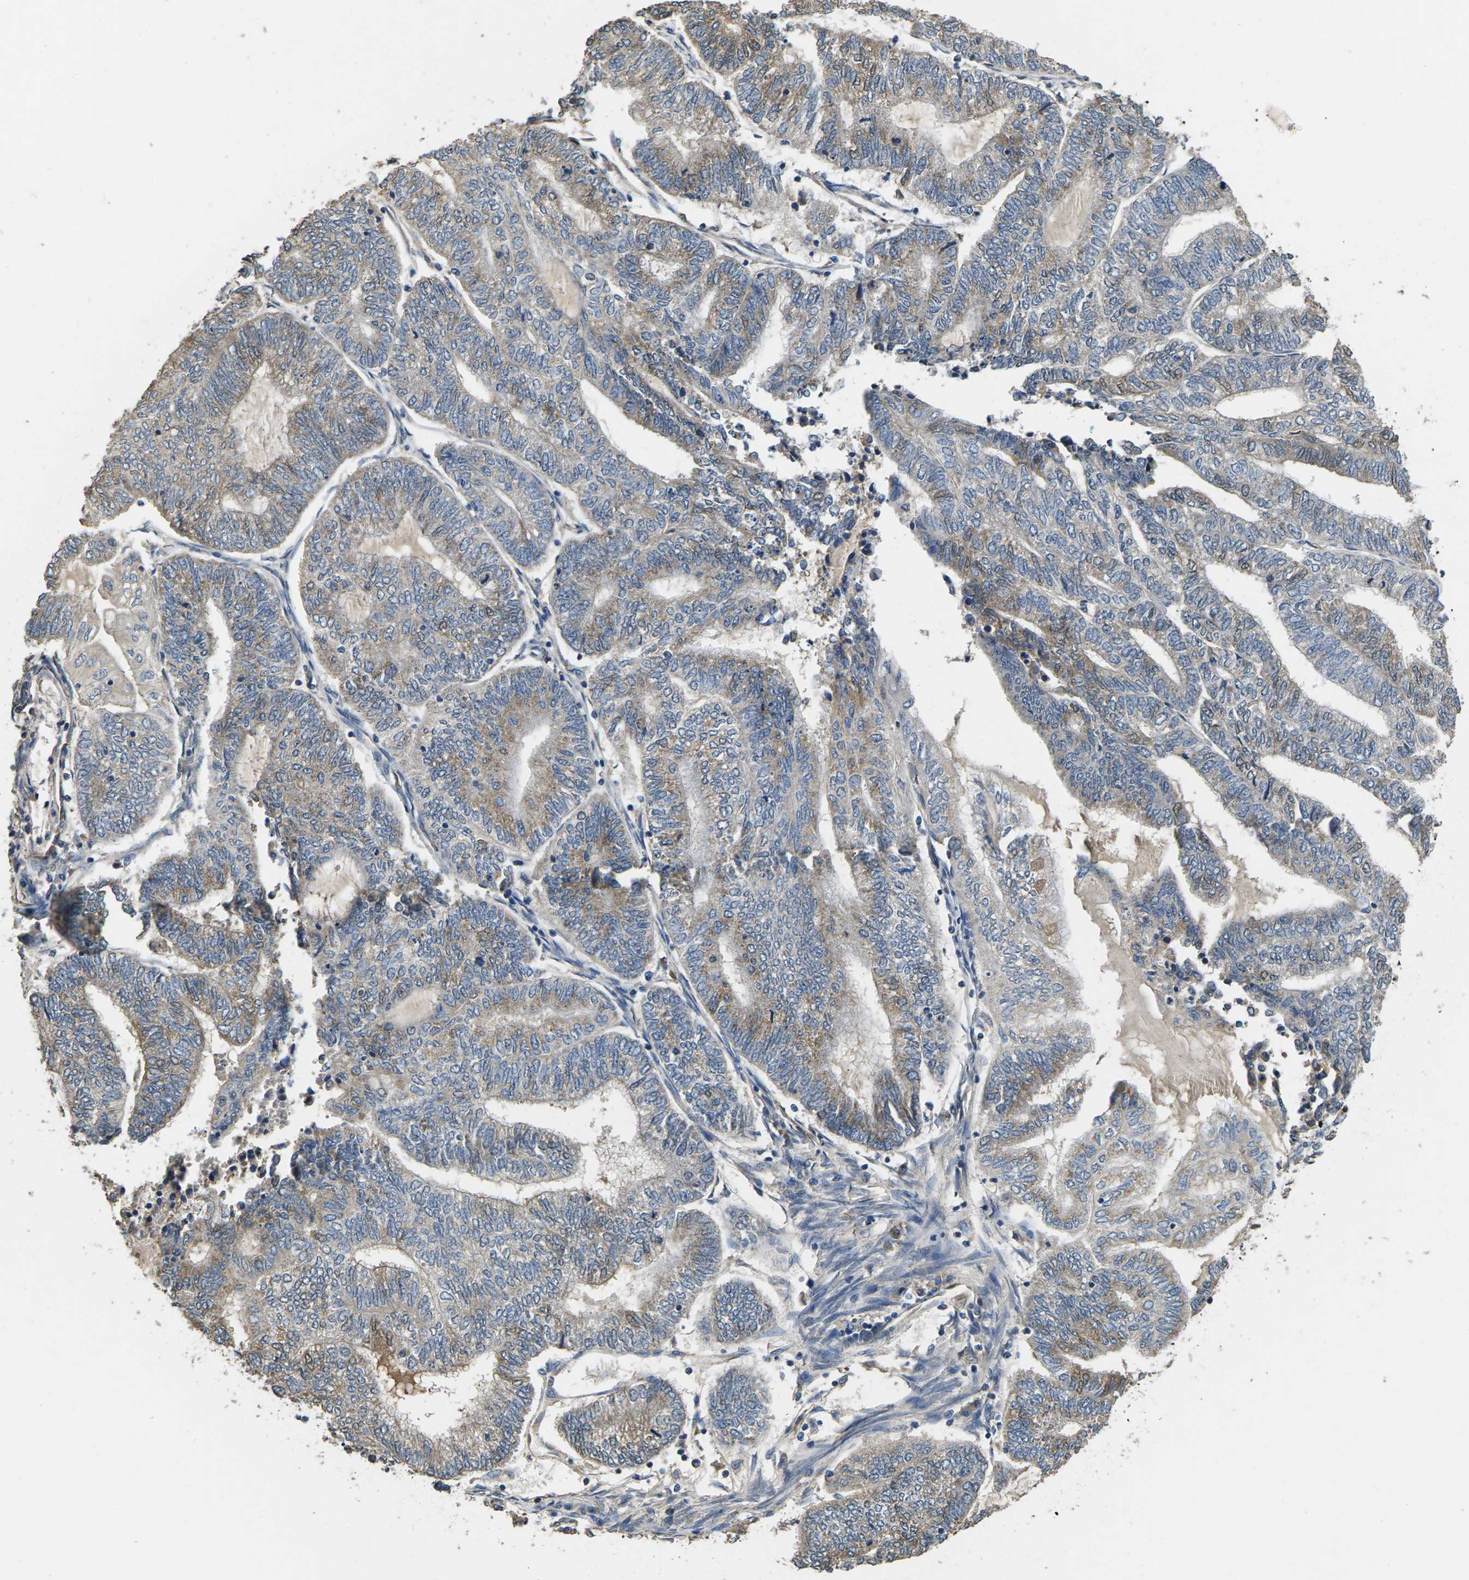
{"staining": {"intensity": "weak", "quantity": "25%-75%", "location": "cytoplasmic/membranous"}, "tissue": "endometrial cancer", "cell_type": "Tumor cells", "image_type": "cancer", "snomed": [{"axis": "morphology", "description": "Adenocarcinoma, NOS"}, {"axis": "topography", "description": "Uterus"}, {"axis": "topography", "description": "Endometrium"}], "caption": "Adenocarcinoma (endometrial) tissue shows weak cytoplasmic/membranous positivity in approximately 25%-75% of tumor cells, visualized by immunohistochemistry. (DAB (3,3'-diaminobenzidine) IHC with brightfield microscopy, high magnification).", "gene": "B4GAT1", "patient": {"sex": "female", "age": 70}}